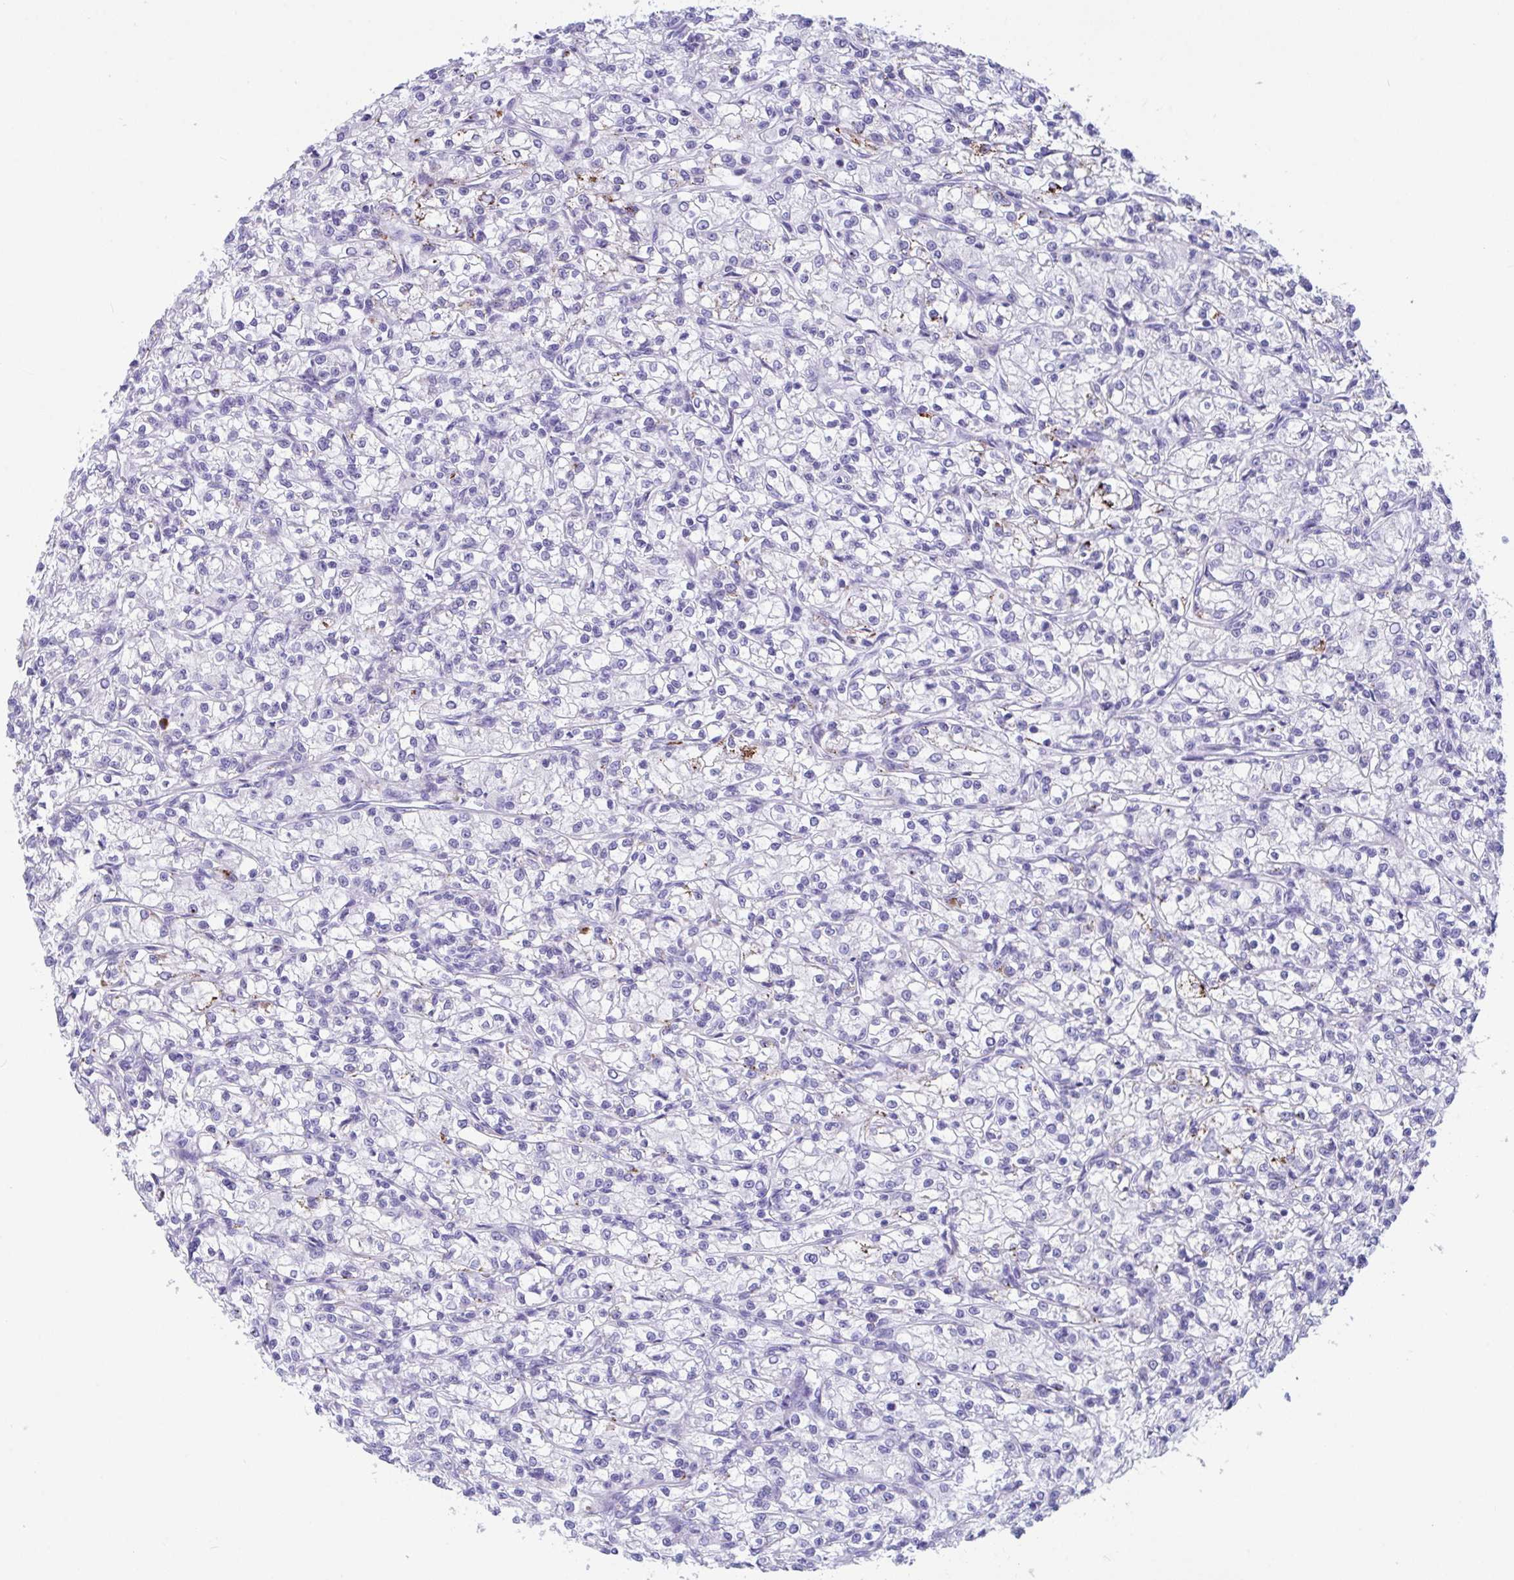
{"staining": {"intensity": "negative", "quantity": "none", "location": "none"}, "tissue": "renal cancer", "cell_type": "Tumor cells", "image_type": "cancer", "snomed": [{"axis": "morphology", "description": "Adenocarcinoma, NOS"}, {"axis": "topography", "description": "Kidney"}], "caption": "Histopathology image shows no significant protein positivity in tumor cells of adenocarcinoma (renal).", "gene": "TTC30B", "patient": {"sex": "female", "age": 59}}